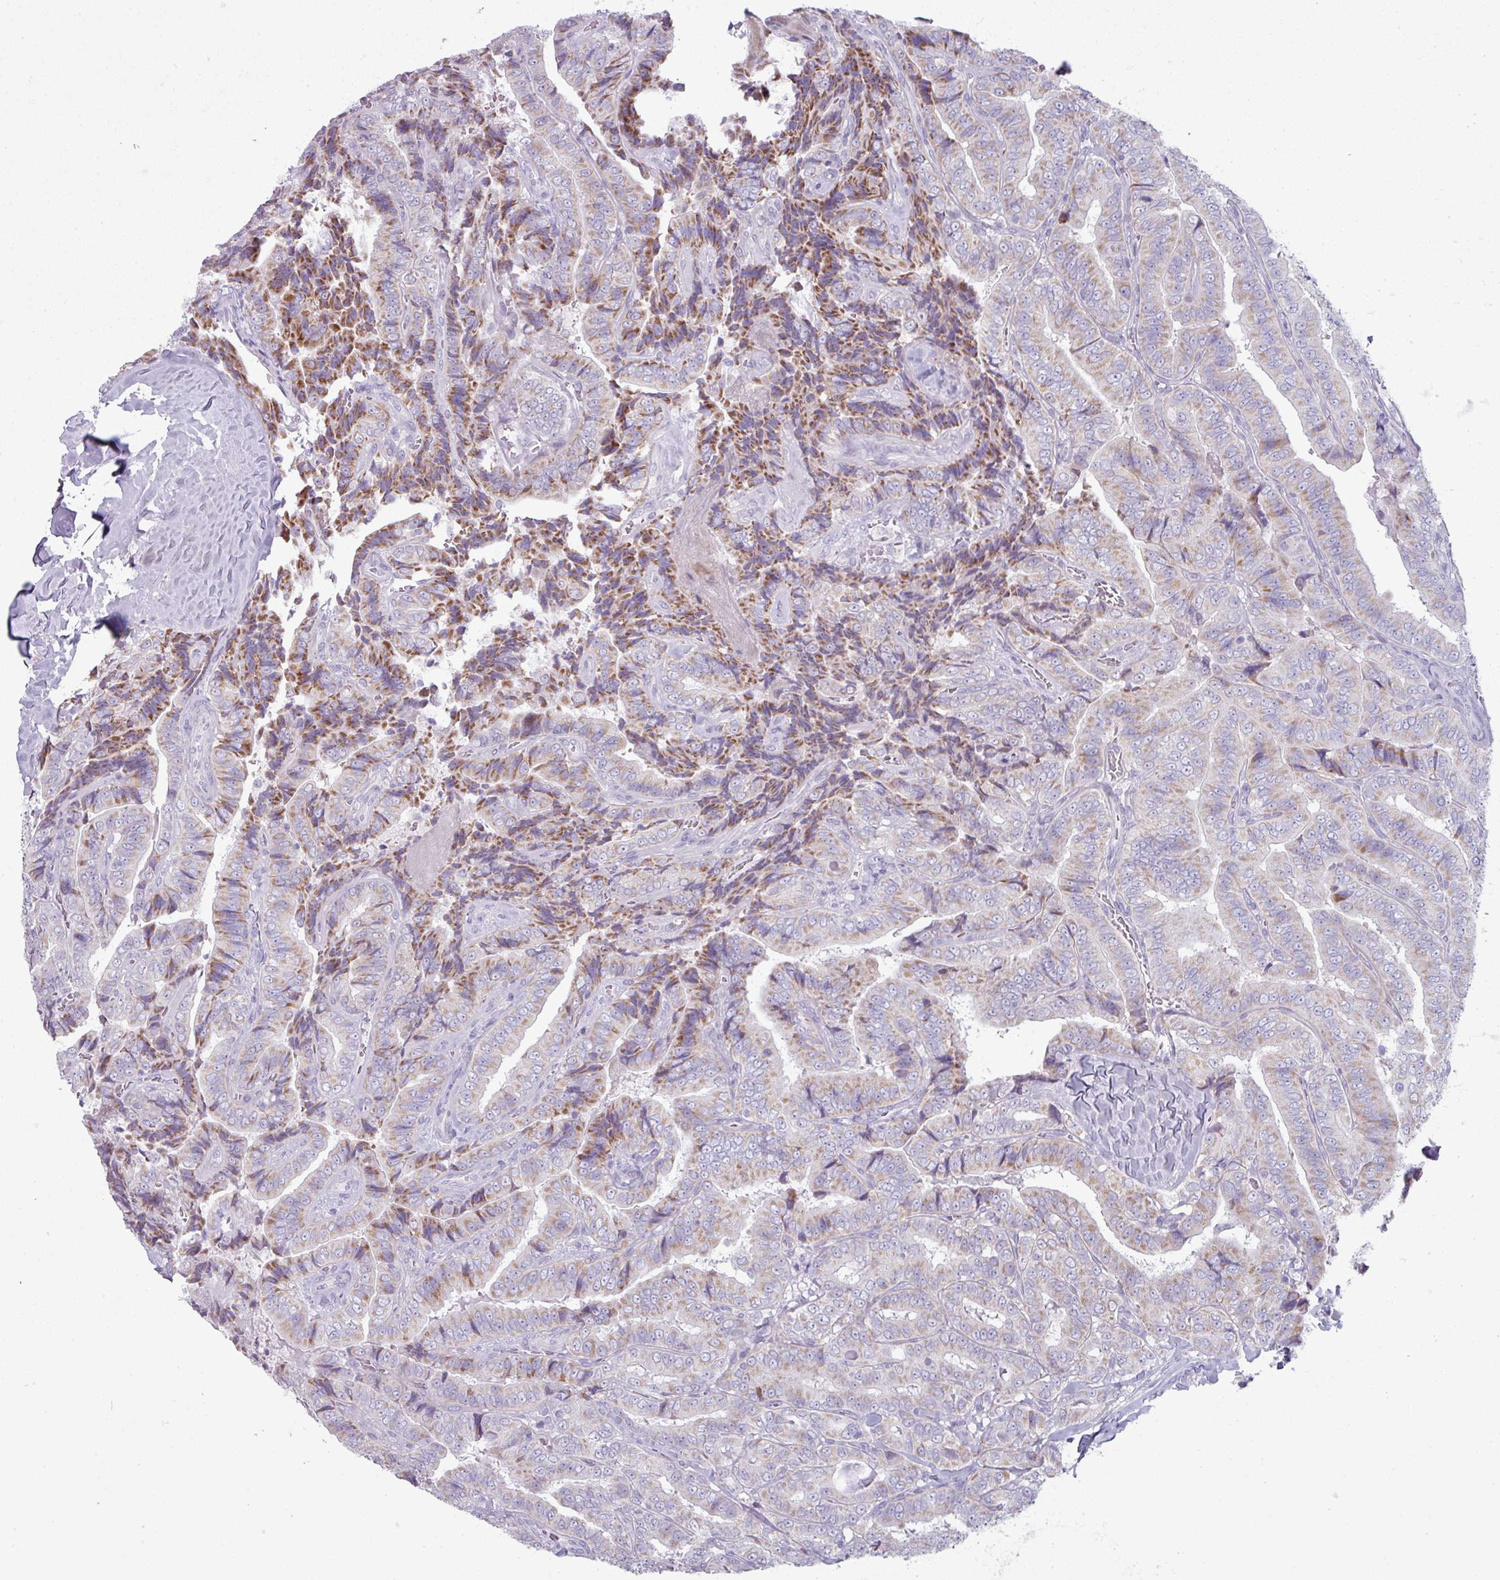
{"staining": {"intensity": "moderate", "quantity": "25%-75%", "location": "cytoplasmic/membranous"}, "tissue": "thyroid cancer", "cell_type": "Tumor cells", "image_type": "cancer", "snomed": [{"axis": "morphology", "description": "Papillary adenocarcinoma, NOS"}, {"axis": "topography", "description": "Thyroid gland"}], "caption": "Immunohistochemistry (IHC) image of neoplastic tissue: human thyroid cancer stained using immunohistochemistry (IHC) exhibits medium levels of moderate protein expression localized specifically in the cytoplasmic/membranous of tumor cells, appearing as a cytoplasmic/membranous brown color.", "gene": "ZNF615", "patient": {"sex": "male", "age": 61}}